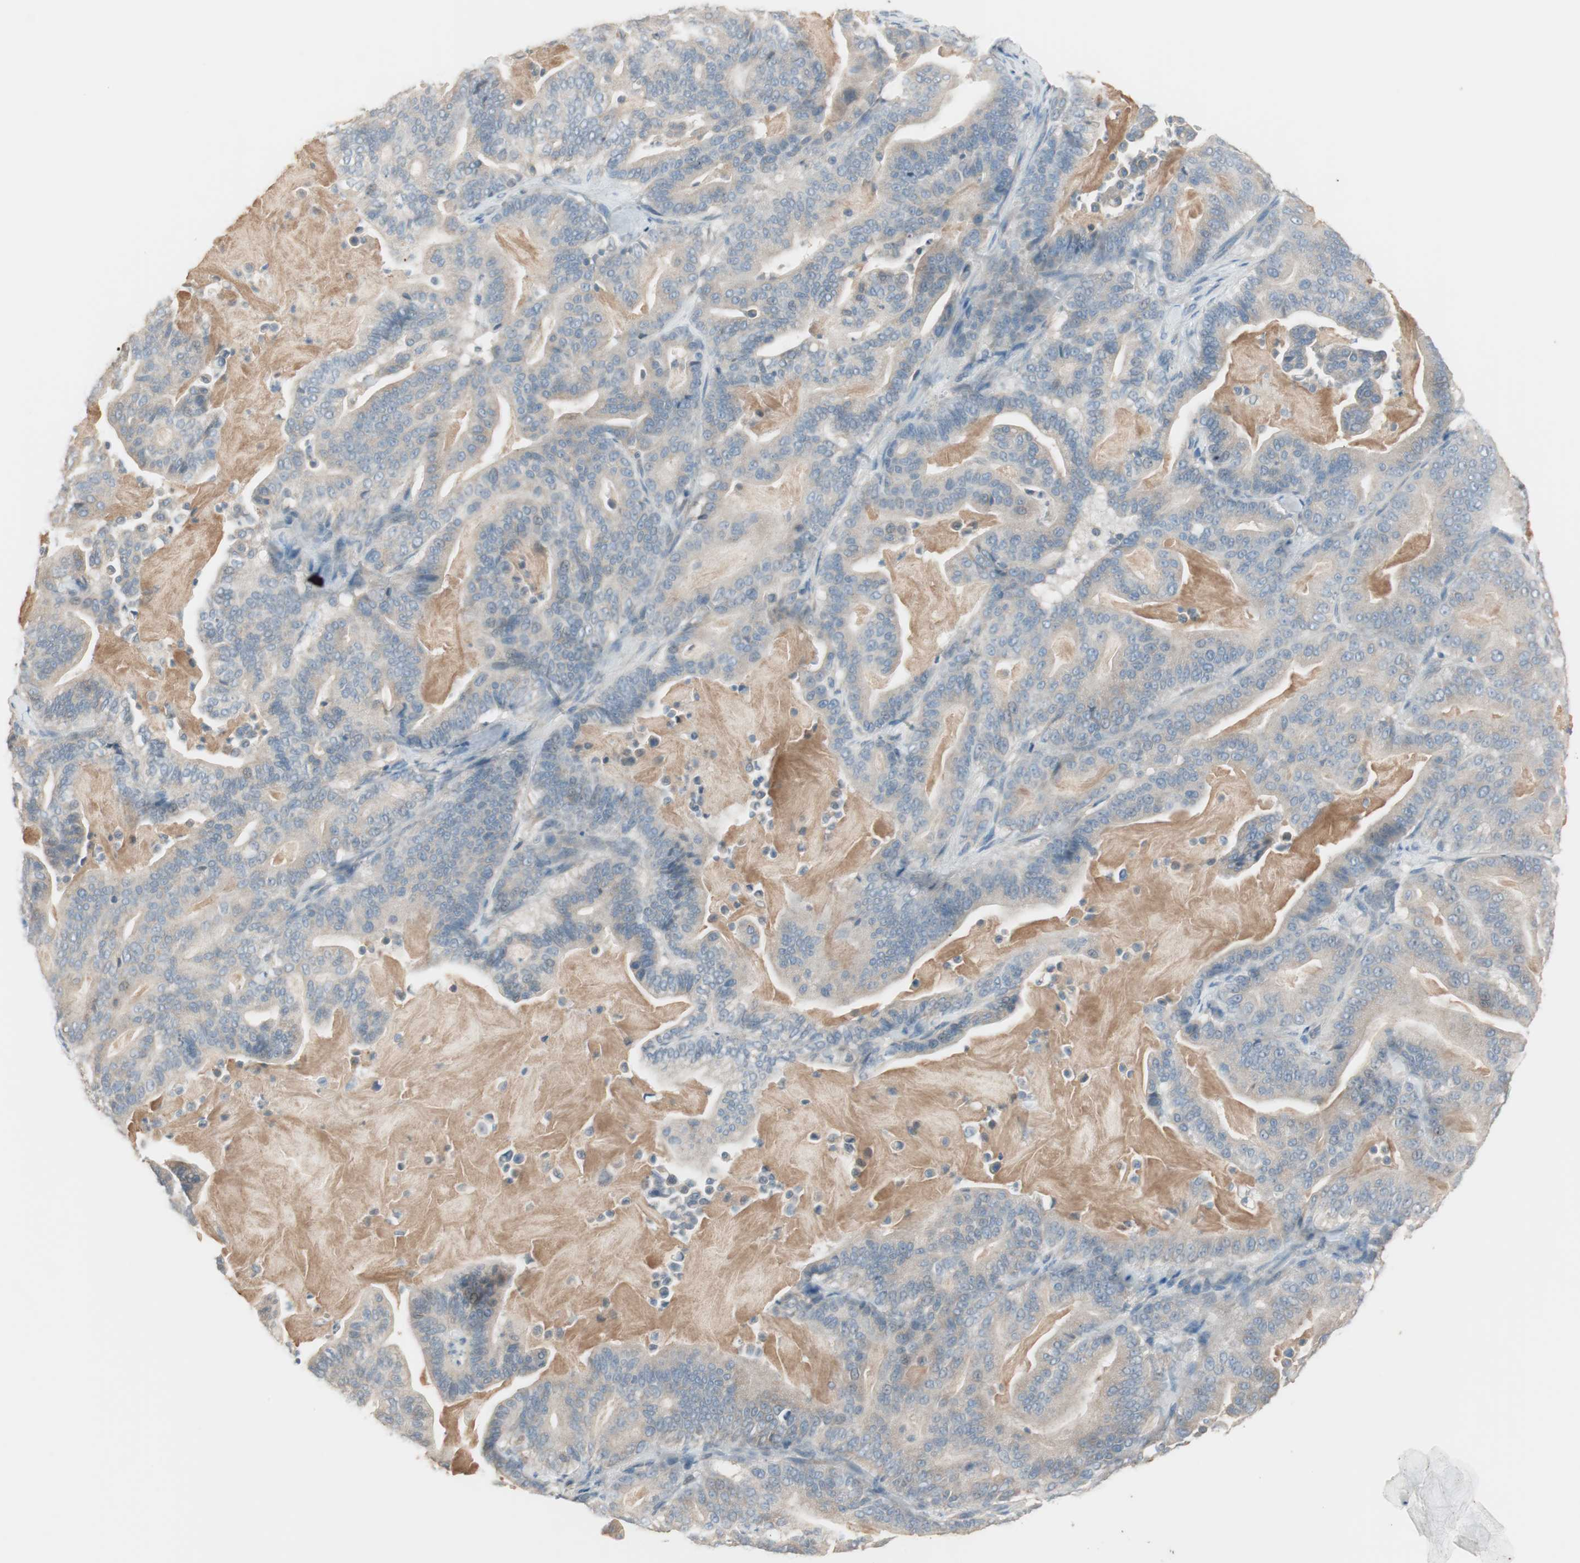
{"staining": {"intensity": "weak", "quantity": "25%-75%", "location": "cytoplasmic/membranous"}, "tissue": "pancreatic cancer", "cell_type": "Tumor cells", "image_type": "cancer", "snomed": [{"axis": "morphology", "description": "Adenocarcinoma, NOS"}, {"axis": "topography", "description": "Pancreas"}], "caption": "Pancreatic cancer (adenocarcinoma) tissue displays weak cytoplasmic/membranous staining in about 25%-75% of tumor cells The staining was performed using DAB, with brown indicating positive protein expression. Nuclei are stained blue with hematoxylin.", "gene": "KHK", "patient": {"sex": "male", "age": 63}}